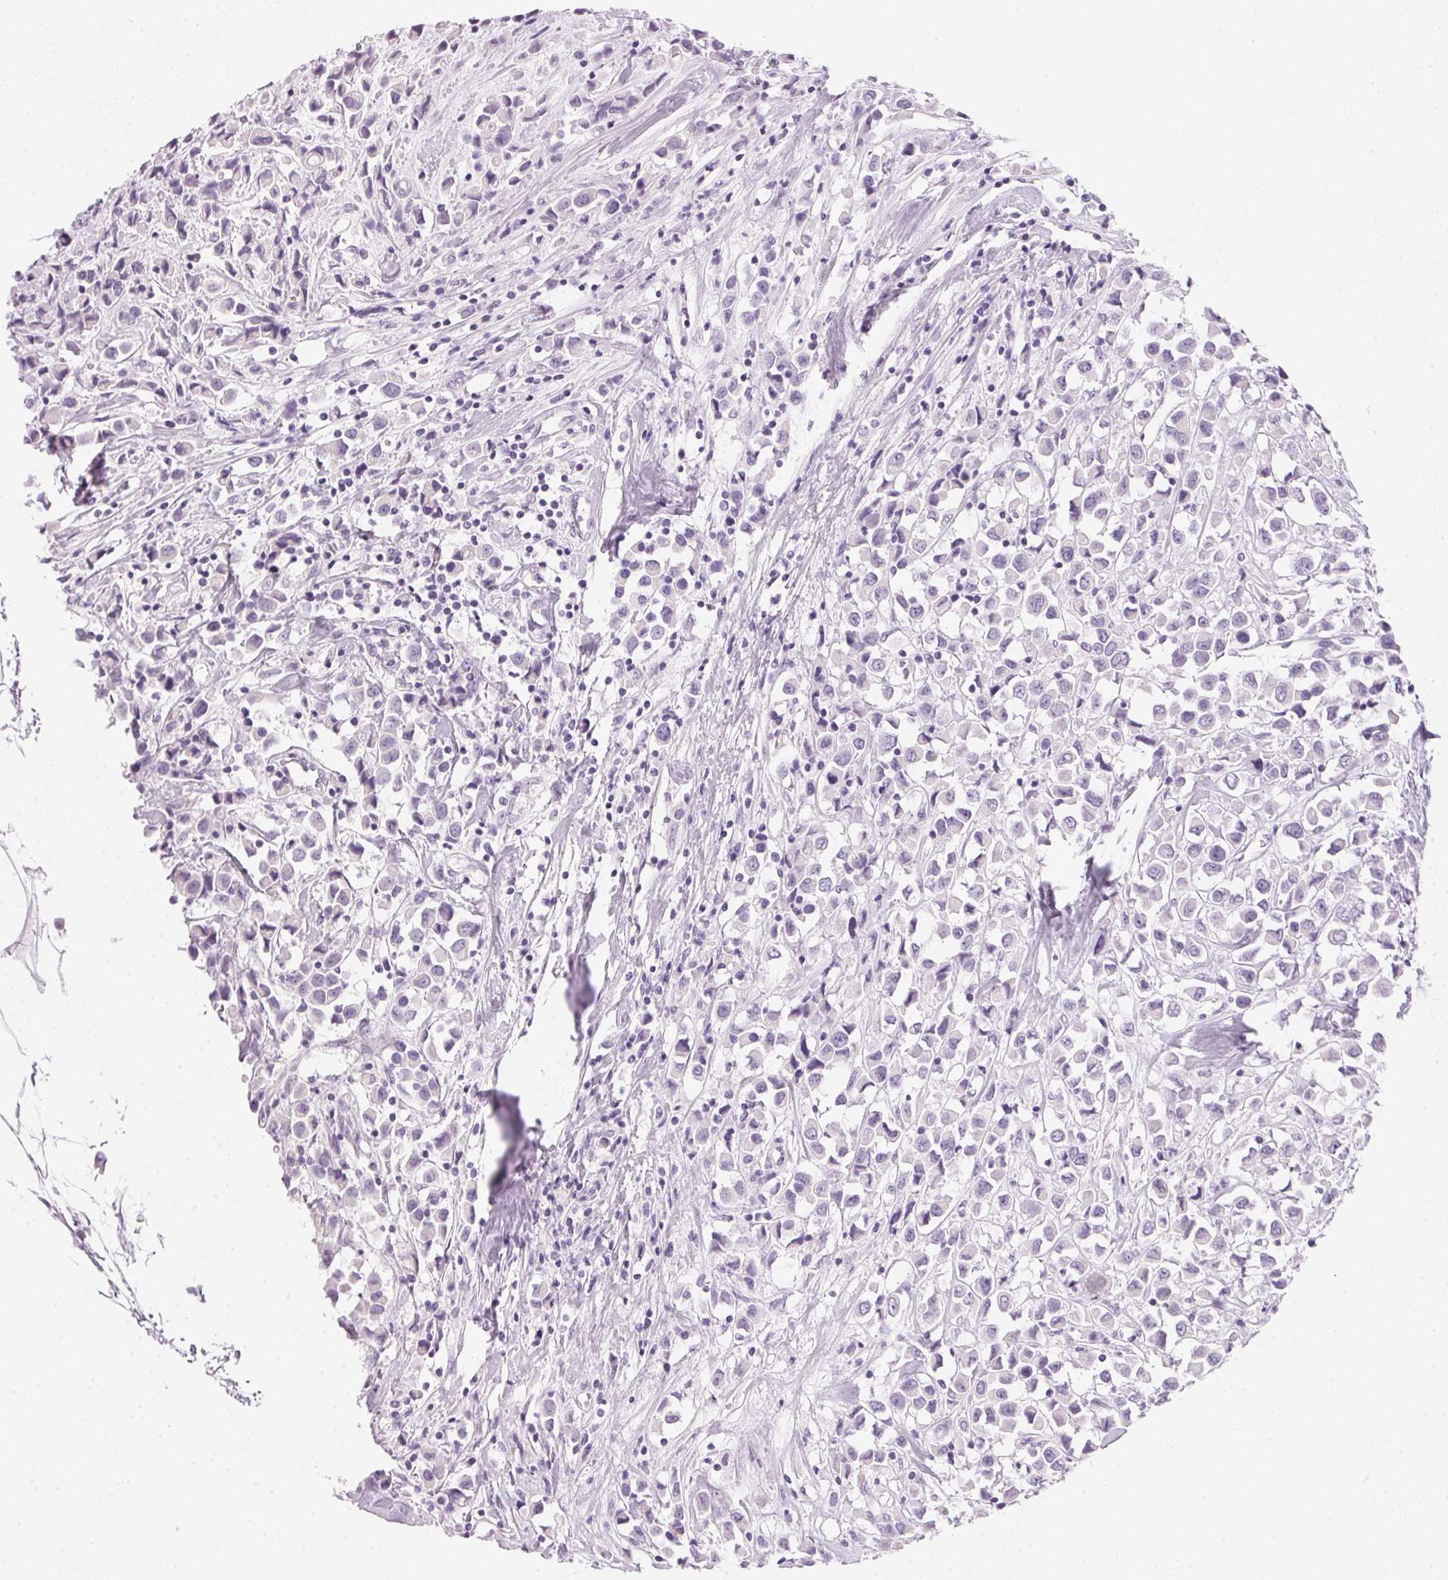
{"staining": {"intensity": "negative", "quantity": "none", "location": "none"}, "tissue": "breast cancer", "cell_type": "Tumor cells", "image_type": "cancer", "snomed": [{"axis": "morphology", "description": "Duct carcinoma"}, {"axis": "topography", "description": "Breast"}], "caption": "Immunohistochemical staining of human invasive ductal carcinoma (breast) demonstrates no significant staining in tumor cells. The staining was performed using DAB (3,3'-diaminobenzidine) to visualize the protein expression in brown, while the nuclei were stained in blue with hematoxylin (Magnification: 20x).", "gene": "IGFBP1", "patient": {"sex": "female", "age": 61}}